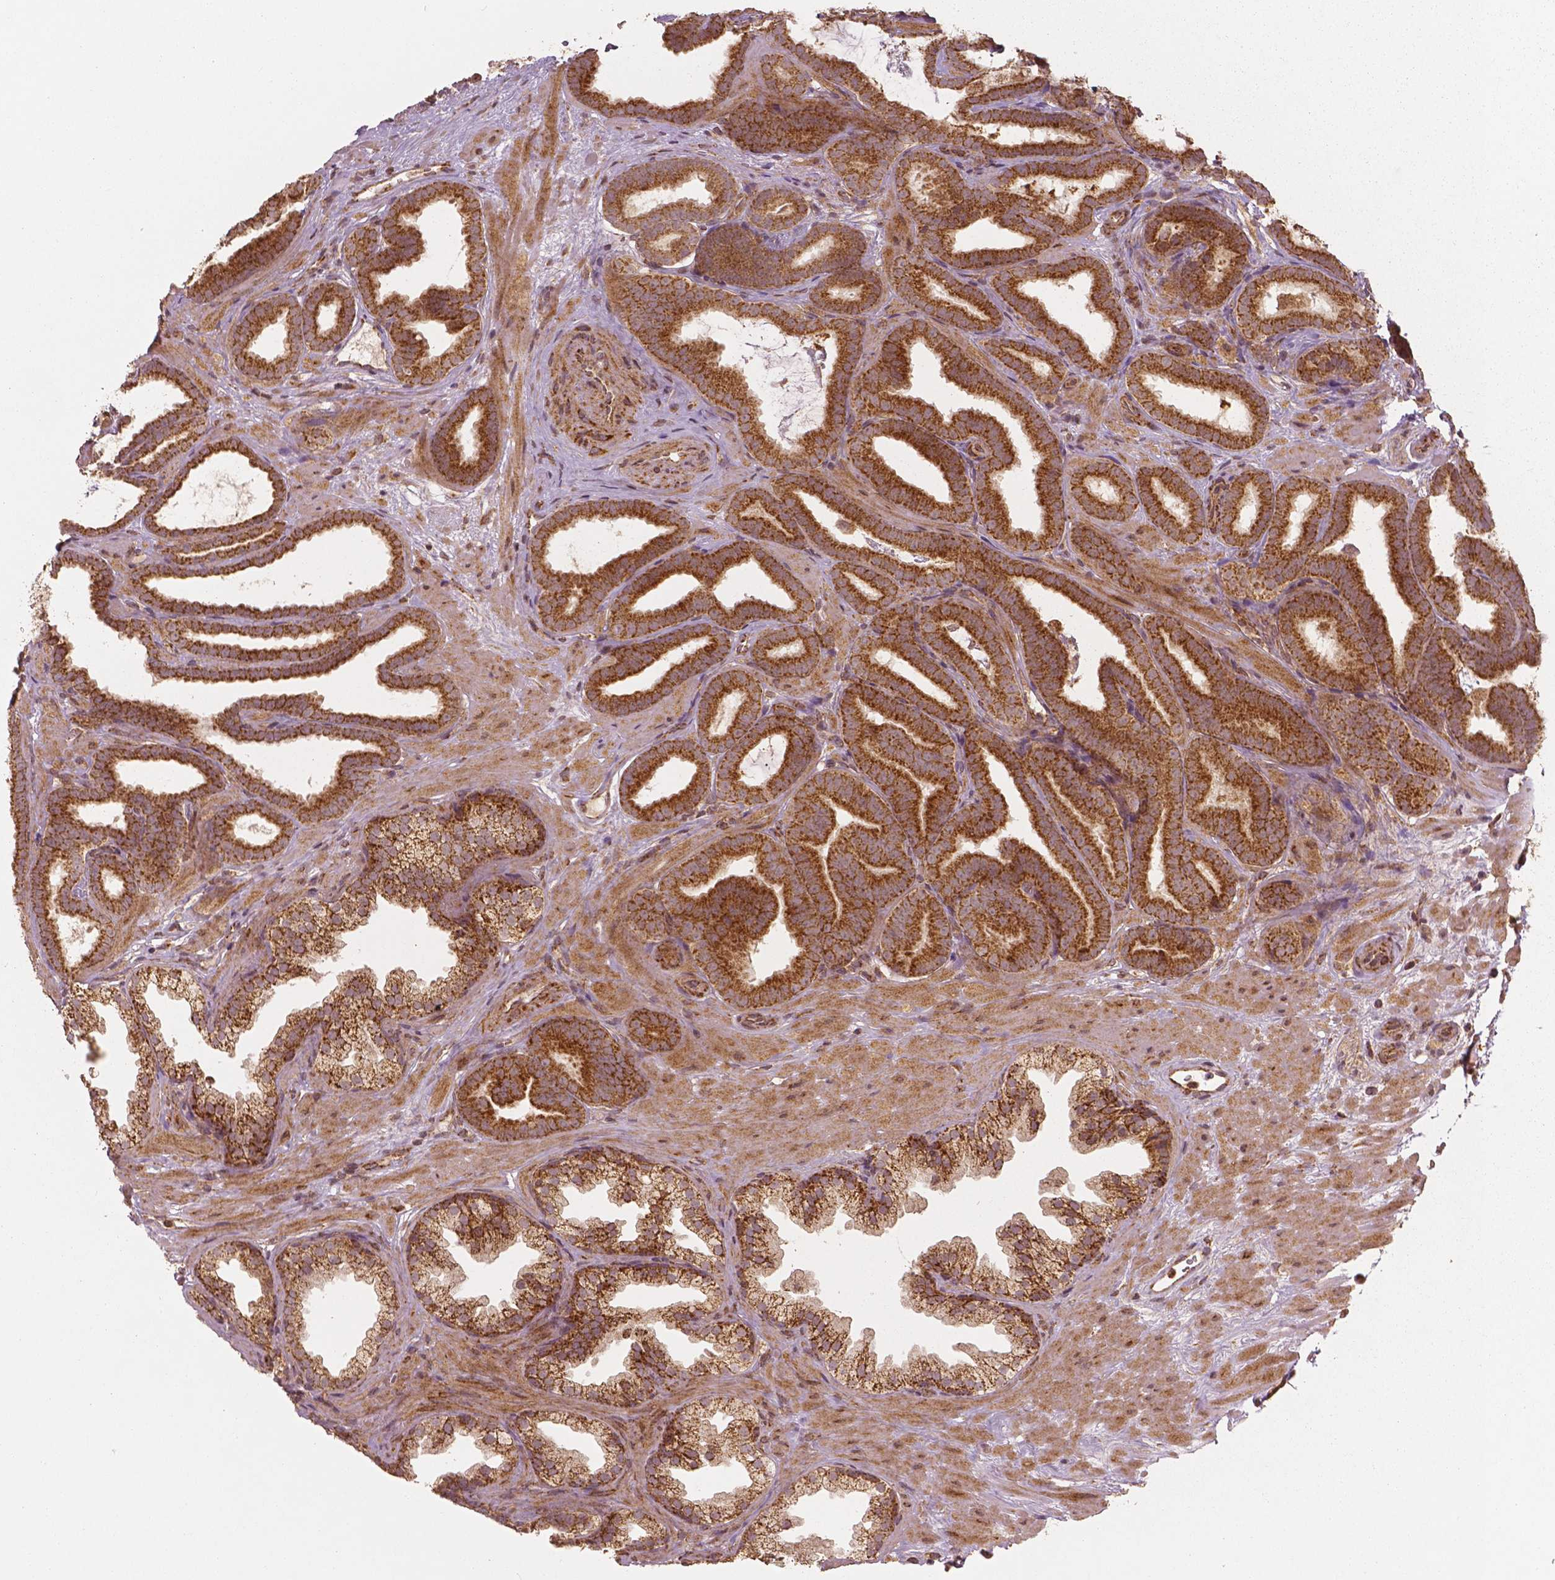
{"staining": {"intensity": "strong", "quantity": ">75%", "location": "cytoplasmic/membranous"}, "tissue": "prostate cancer", "cell_type": "Tumor cells", "image_type": "cancer", "snomed": [{"axis": "morphology", "description": "Adenocarcinoma, Low grade"}, {"axis": "topography", "description": "Prostate"}], "caption": "Immunohistochemical staining of prostate low-grade adenocarcinoma reveals strong cytoplasmic/membranous protein expression in approximately >75% of tumor cells.", "gene": "PGAM5", "patient": {"sex": "male", "age": 63}}